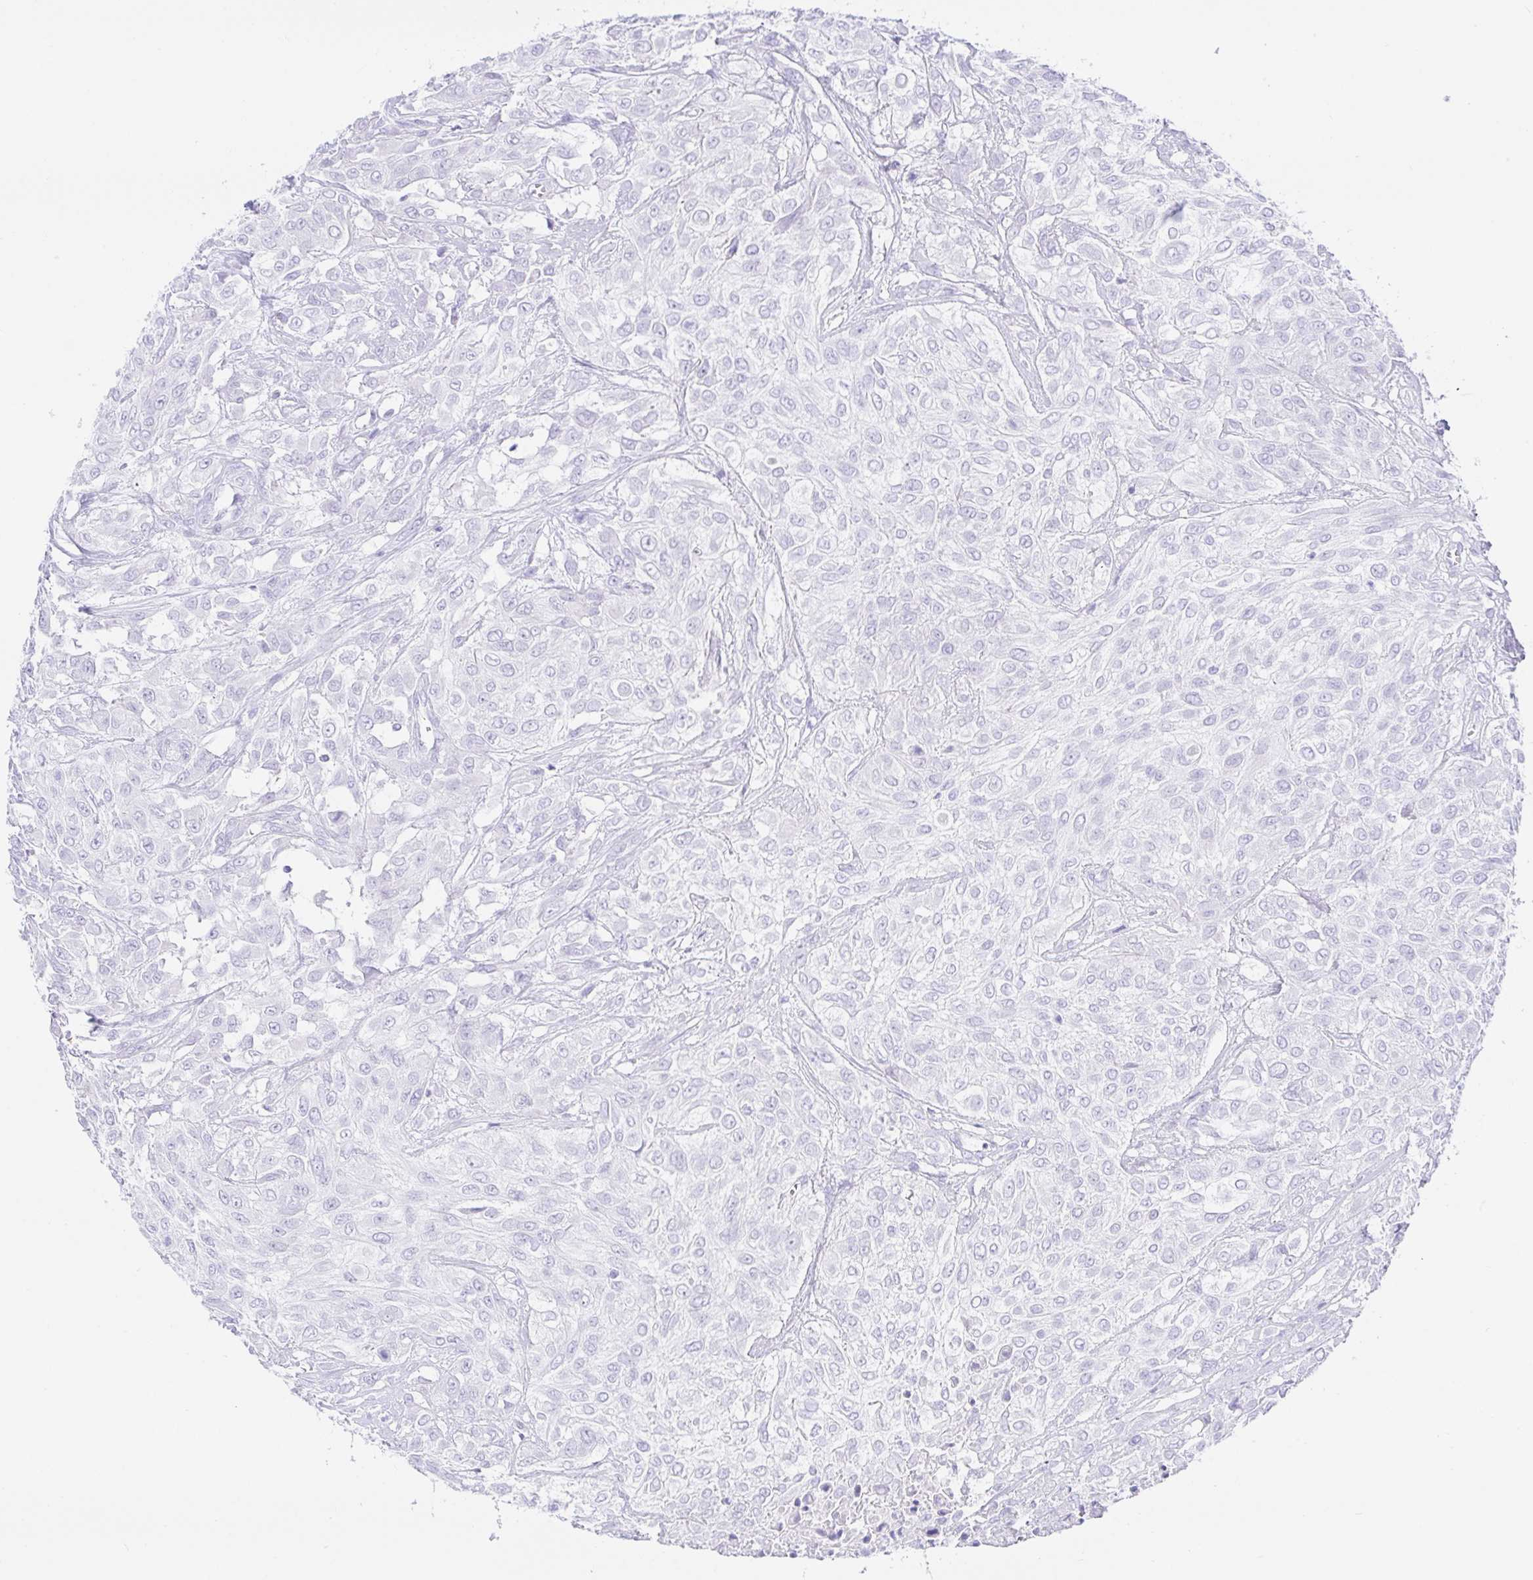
{"staining": {"intensity": "negative", "quantity": "none", "location": "none"}, "tissue": "urothelial cancer", "cell_type": "Tumor cells", "image_type": "cancer", "snomed": [{"axis": "morphology", "description": "Urothelial carcinoma, High grade"}, {"axis": "topography", "description": "Urinary bladder"}], "caption": "This micrograph is of urothelial cancer stained with immunohistochemistry (IHC) to label a protein in brown with the nuclei are counter-stained blue. There is no positivity in tumor cells.", "gene": "PAX8", "patient": {"sex": "male", "age": 57}}